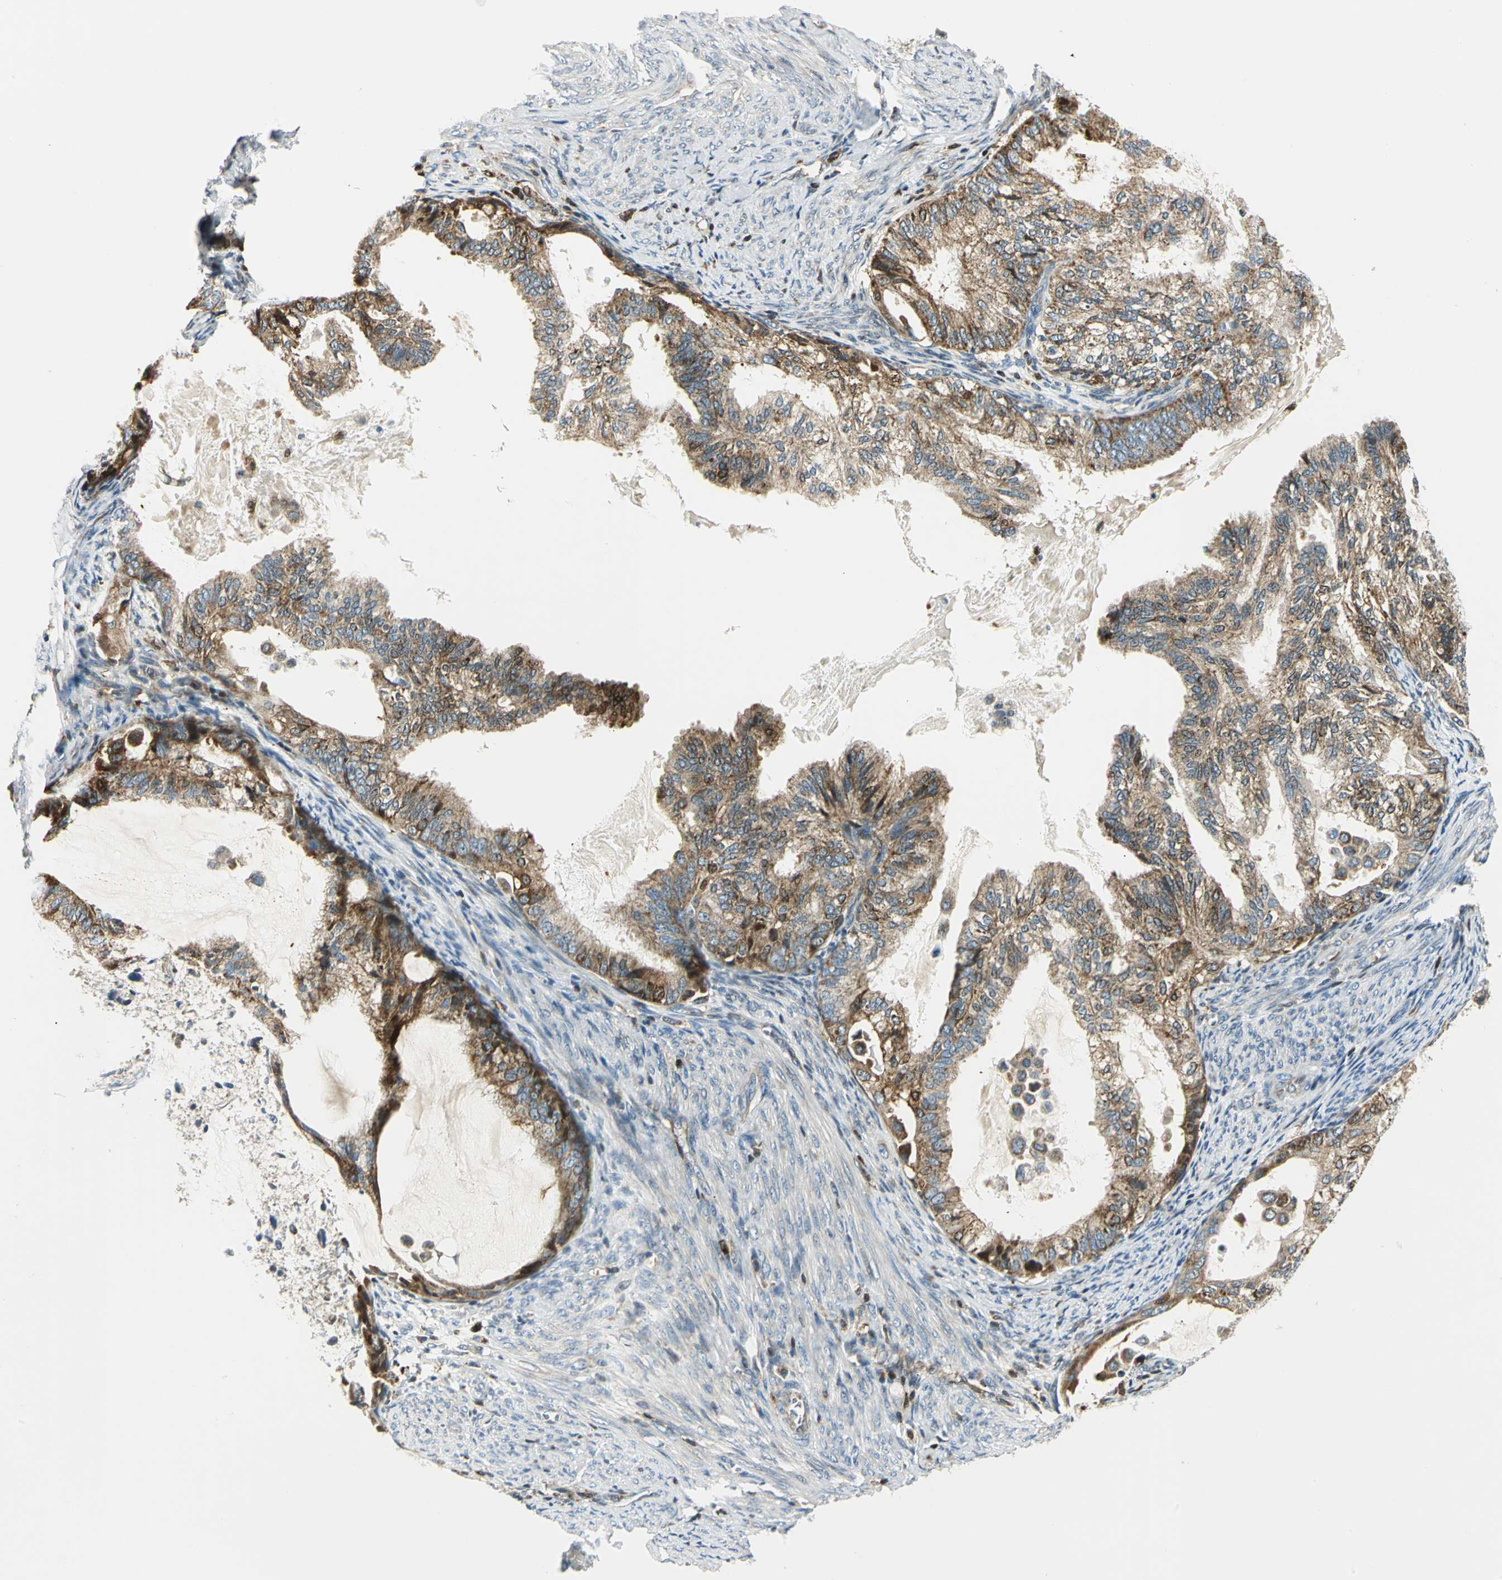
{"staining": {"intensity": "moderate", "quantity": ">75%", "location": "cytoplasmic/membranous"}, "tissue": "cervical cancer", "cell_type": "Tumor cells", "image_type": "cancer", "snomed": [{"axis": "morphology", "description": "Normal tissue, NOS"}, {"axis": "morphology", "description": "Adenocarcinoma, NOS"}, {"axis": "topography", "description": "Cervix"}, {"axis": "topography", "description": "Endometrium"}], "caption": "An image of human cervical cancer (adenocarcinoma) stained for a protein displays moderate cytoplasmic/membranous brown staining in tumor cells. The staining was performed using DAB to visualize the protein expression in brown, while the nuclei were stained in blue with hematoxylin (Magnification: 20x).", "gene": "USP40", "patient": {"sex": "female", "age": 86}}